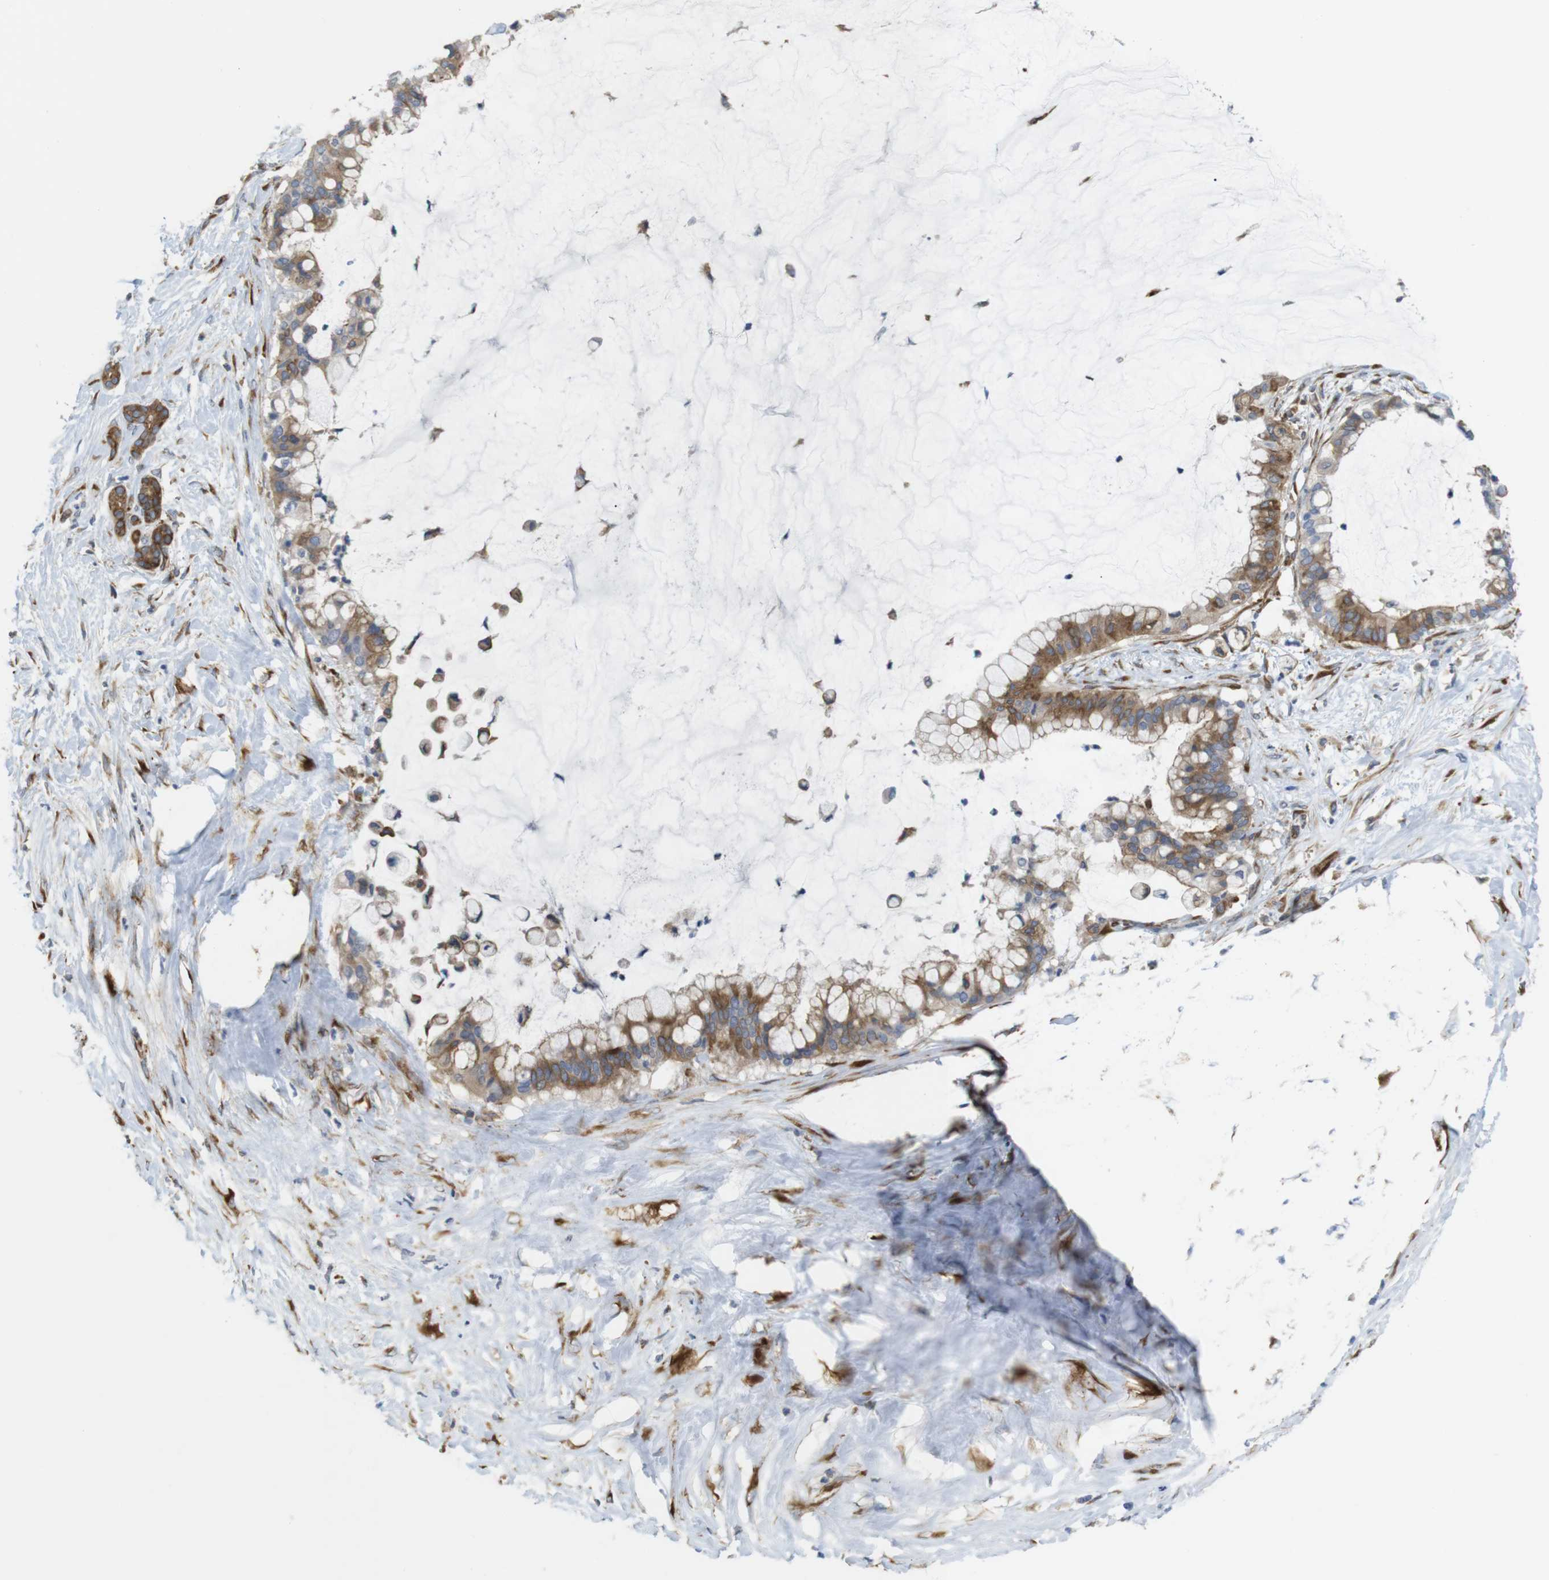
{"staining": {"intensity": "moderate", "quantity": ">75%", "location": "cytoplasmic/membranous"}, "tissue": "pancreatic cancer", "cell_type": "Tumor cells", "image_type": "cancer", "snomed": [{"axis": "morphology", "description": "Adenocarcinoma, NOS"}, {"axis": "topography", "description": "Pancreas"}], "caption": "Protein expression analysis of human pancreatic cancer (adenocarcinoma) reveals moderate cytoplasmic/membranous expression in about >75% of tumor cells.", "gene": "PCNX2", "patient": {"sex": "male", "age": 41}}